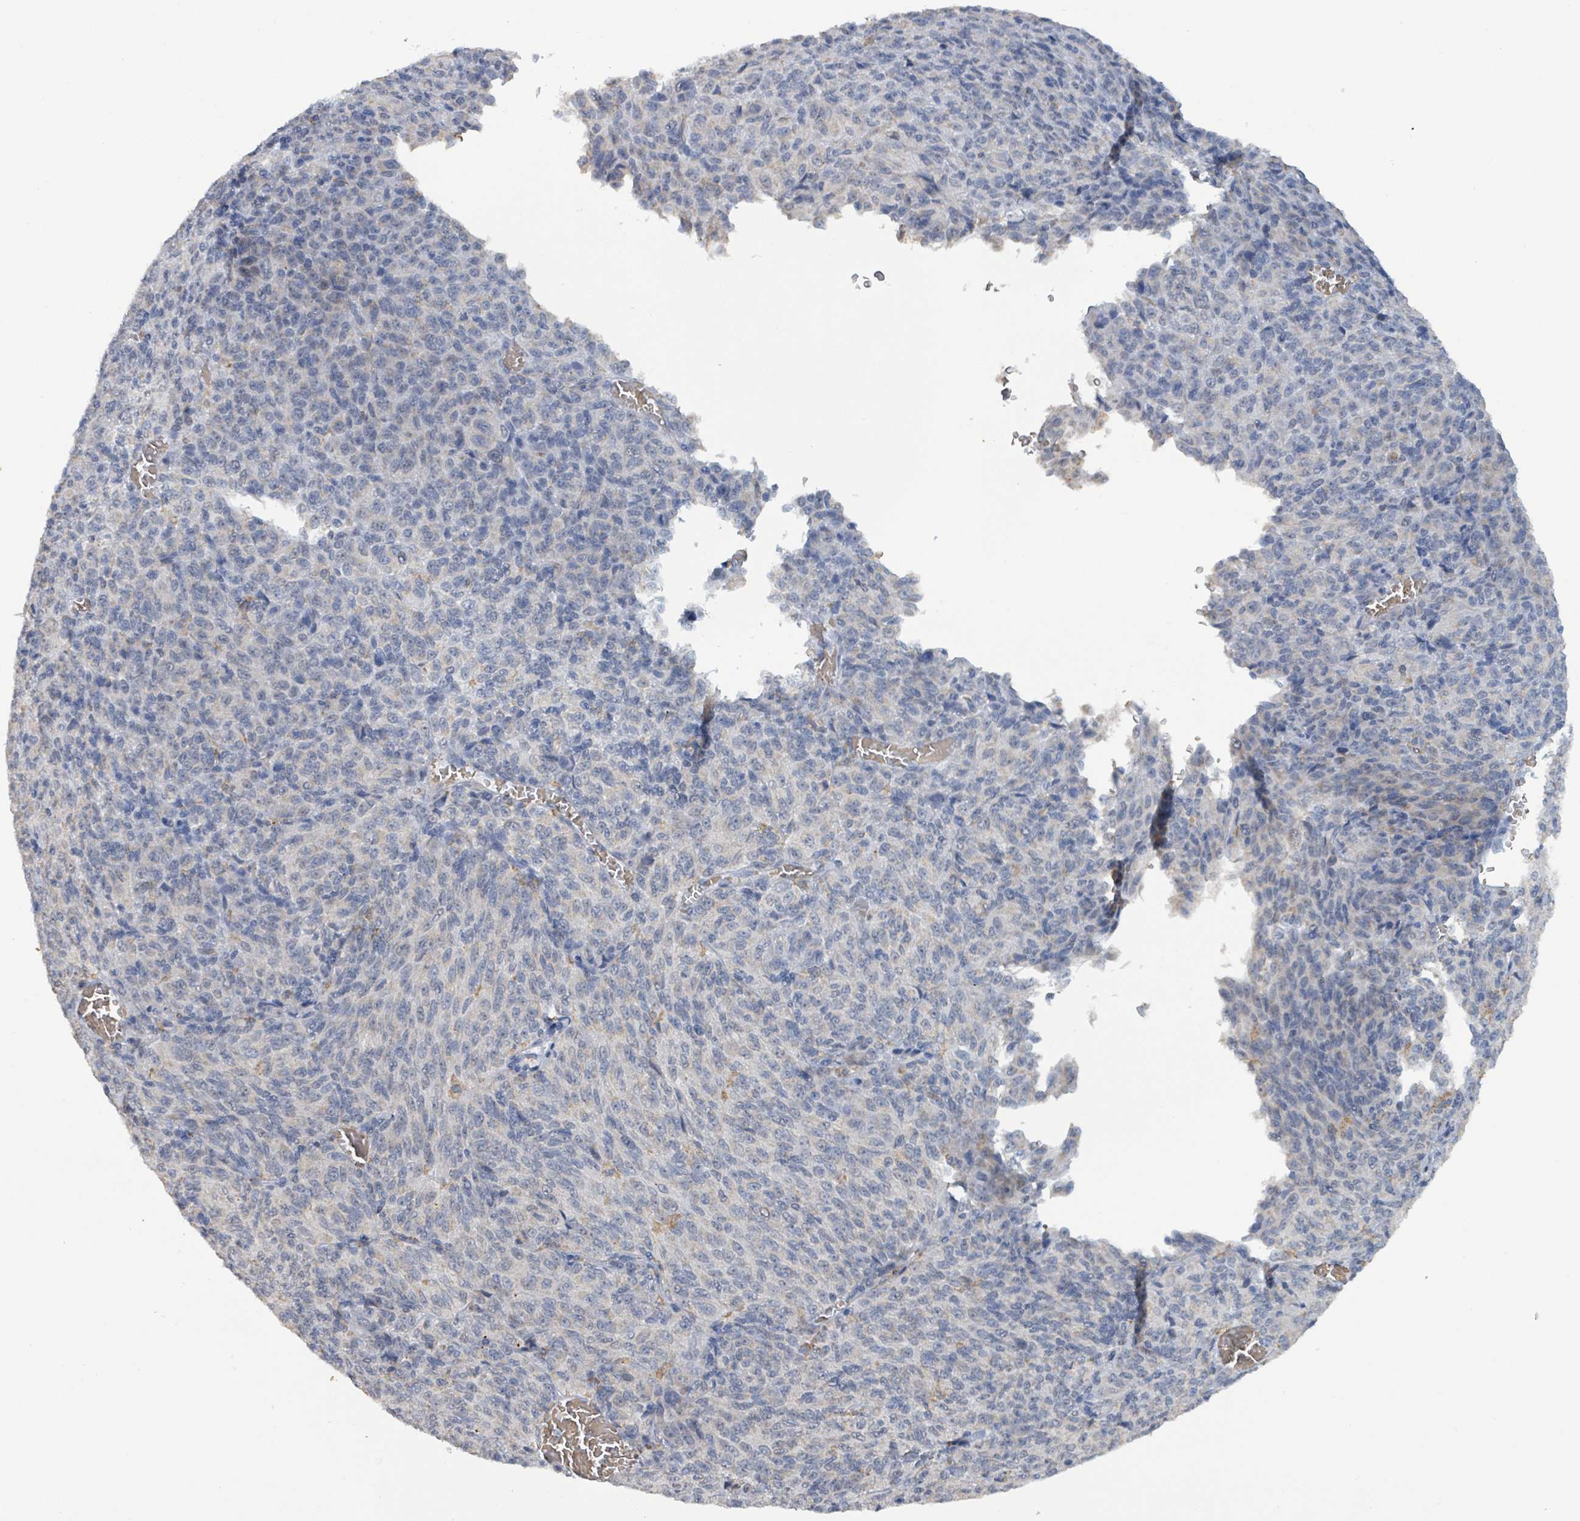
{"staining": {"intensity": "negative", "quantity": "none", "location": "none"}, "tissue": "melanoma", "cell_type": "Tumor cells", "image_type": "cancer", "snomed": [{"axis": "morphology", "description": "Malignant melanoma, Metastatic site"}, {"axis": "topography", "description": "Brain"}], "caption": "Immunohistochemical staining of melanoma displays no significant staining in tumor cells.", "gene": "SEBOX", "patient": {"sex": "female", "age": 56}}